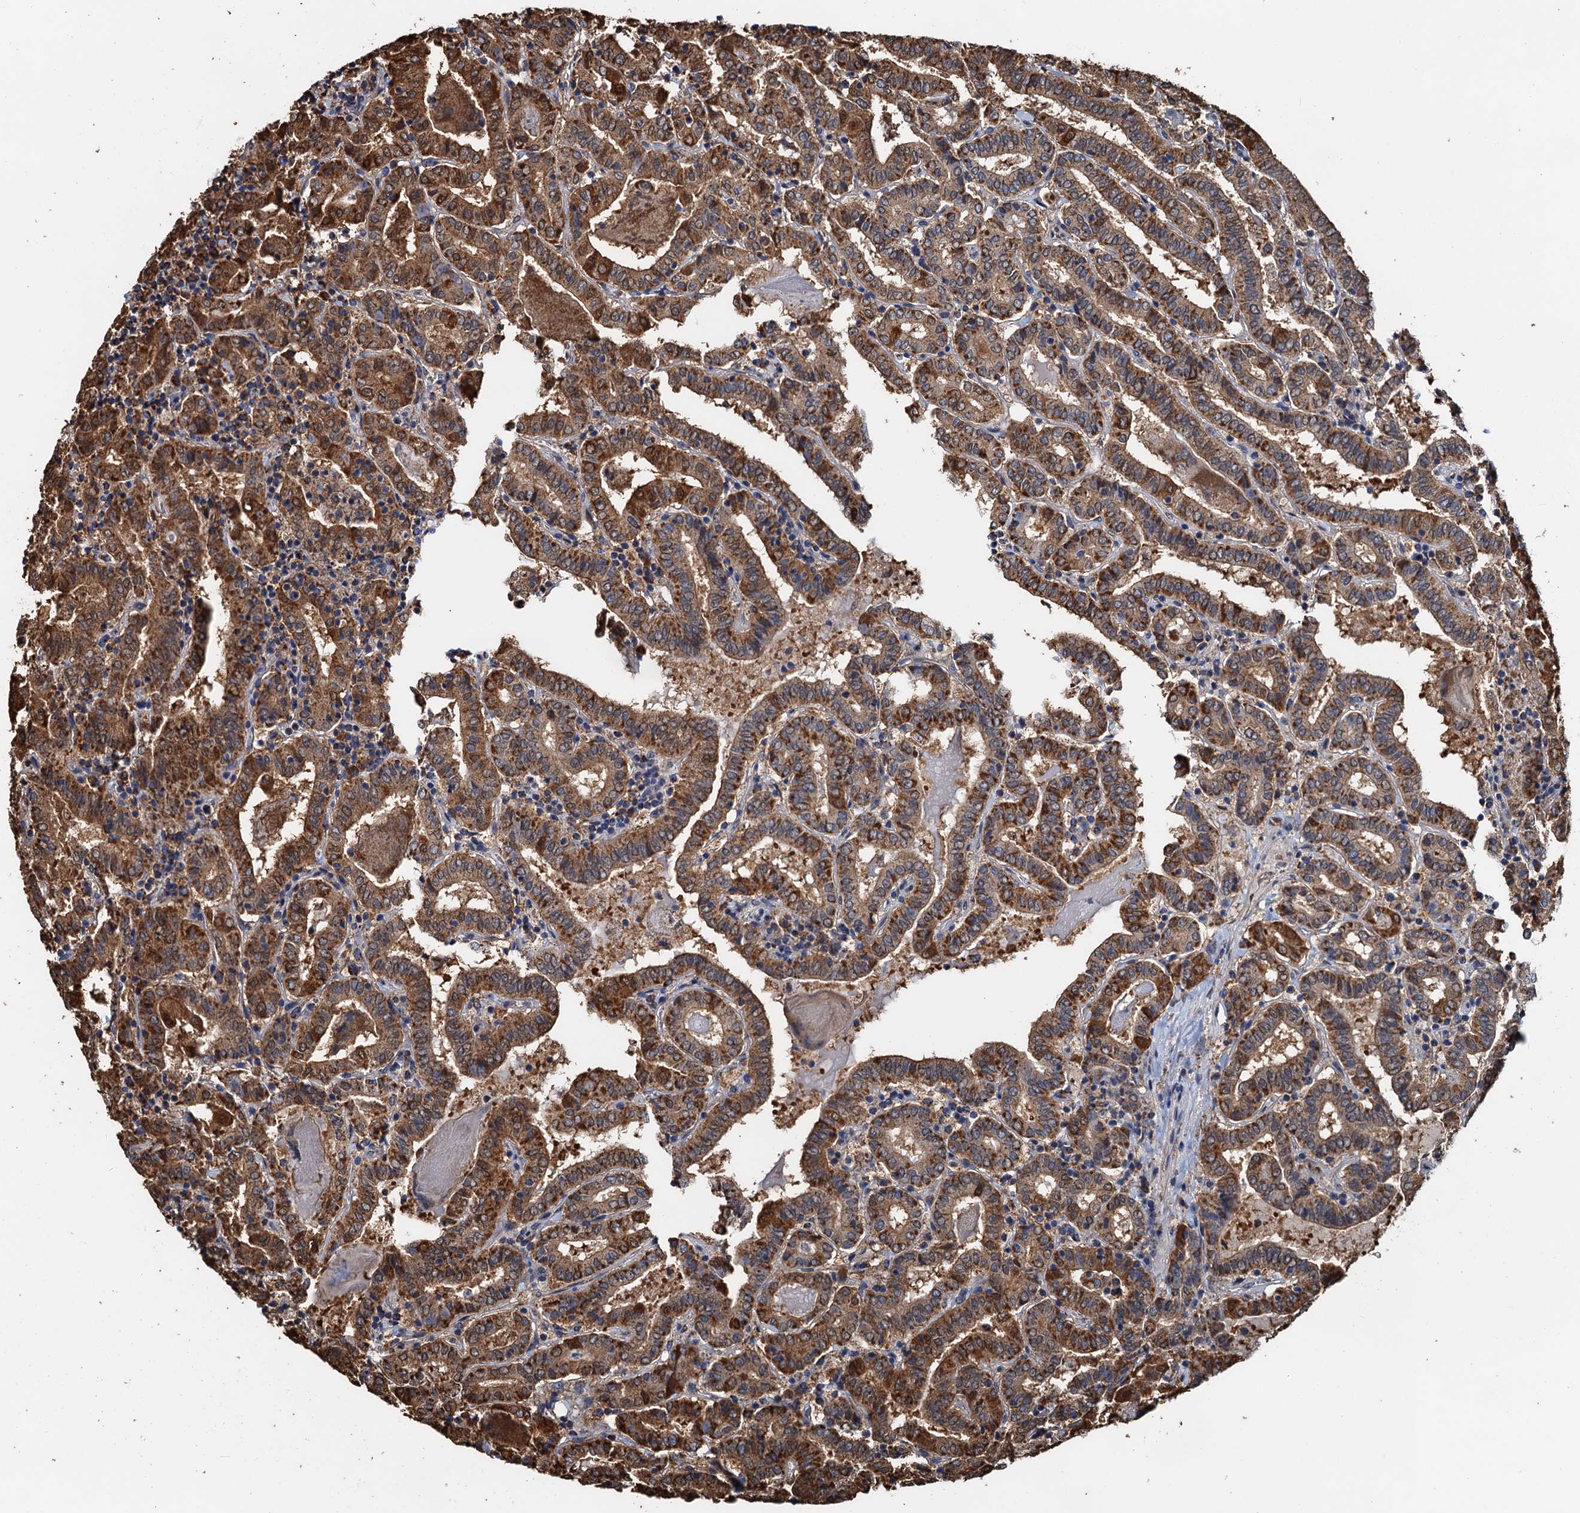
{"staining": {"intensity": "strong", "quantity": ">75%", "location": "cytoplasmic/membranous"}, "tissue": "thyroid cancer", "cell_type": "Tumor cells", "image_type": "cancer", "snomed": [{"axis": "morphology", "description": "Papillary adenocarcinoma, NOS"}, {"axis": "topography", "description": "Thyroid gland"}], "caption": "This histopathology image reveals IHC staining of human papillary adenocarcinoma (thyroid), with high strong cytoplasmic/membranous staining in approximately >75% of tumor cells.", "gene": "AAGAB", "patient": {"sex": "female", "age": 72}}